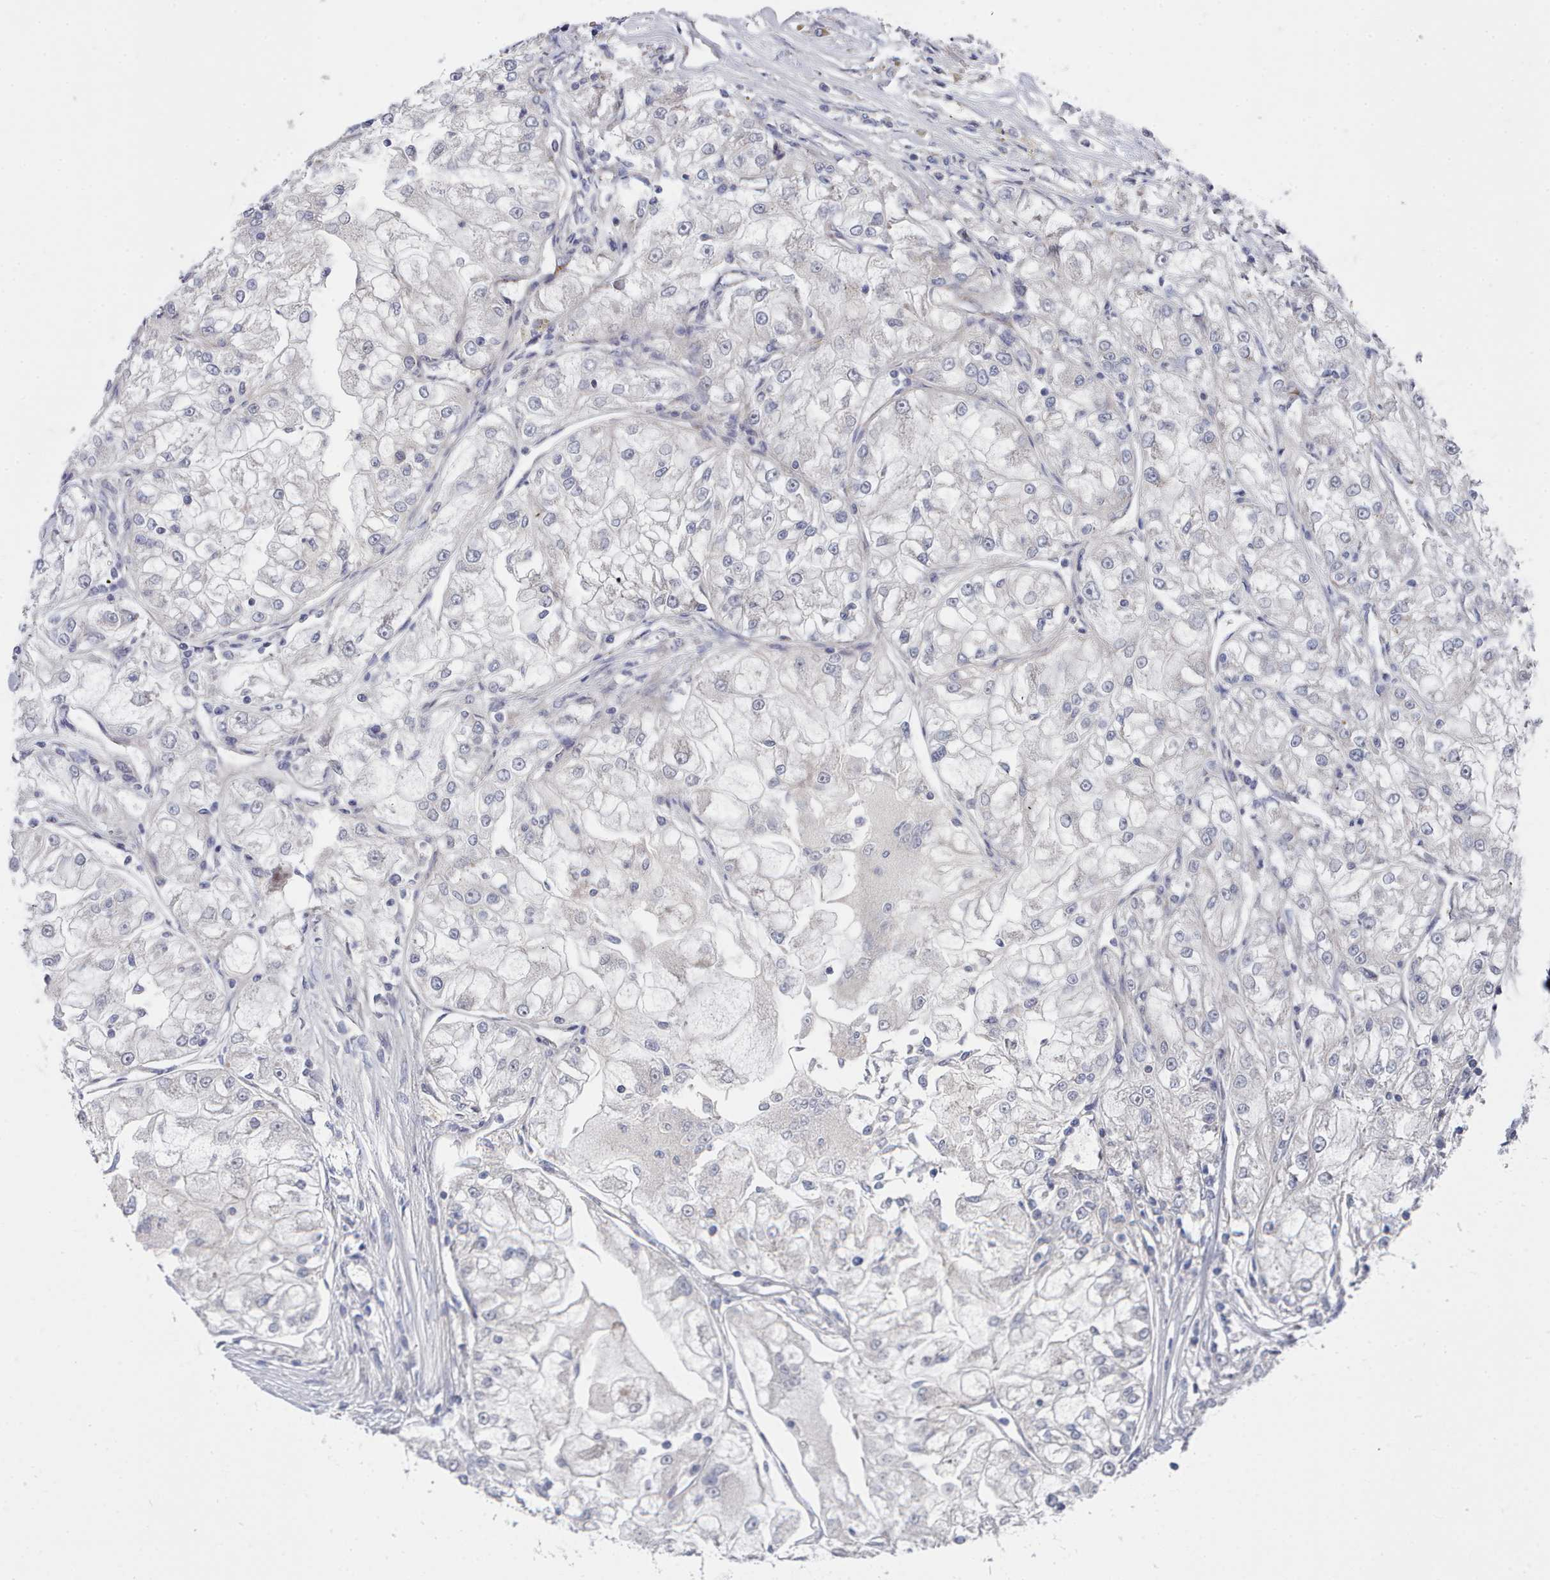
{"staining": {"intensity": "negative", "quantity": "none", "location": "none"}, "tissue": "renal cancer", "cell_type": "Tumor cells", "image_type": "cancer", "snomed": [{"axis": "morphology", "description": "Adenocarcinoma, NOS"}, {"axis": "topography", "description": "Kidney"}], "caption": "A micrograph of renal cancer stained for a protein shows no brown staining in tumor cells.", "gene": "PDE4C", "patient": {"sex": "female", "age": 72}}